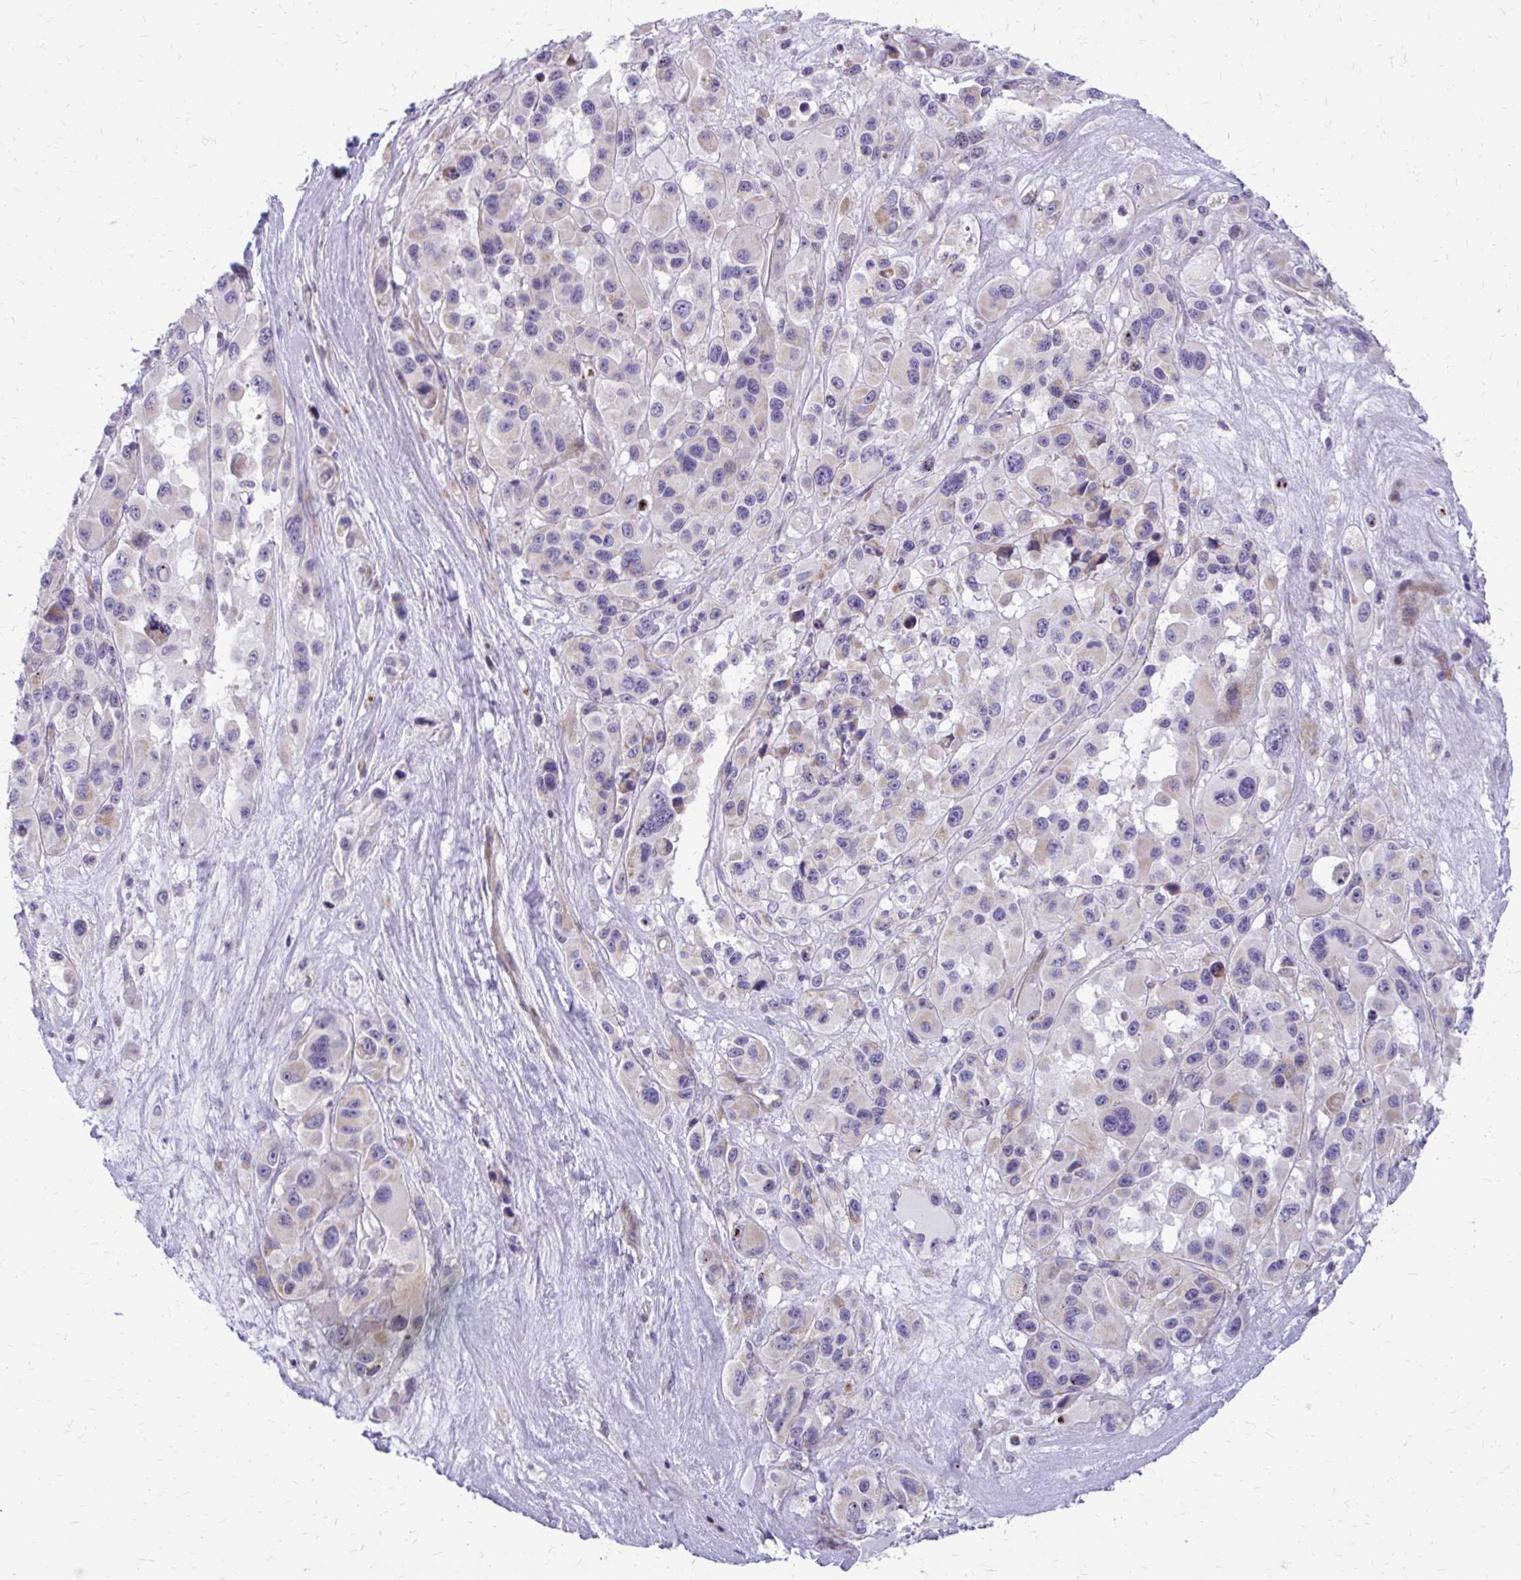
{"staining": {"intensity": "moderate", "quantity": "<25%", "location": "cytoplasmic/membranous"}, "tissue": "melanoma", "cell_type": "Tumor cells", "image_type": "cancer", "snomed": [{"axis": "morphology", "description": "Malignant melanoma, Metastatic site"}, {"axis": "topography", "description": "Lymph node"}], "caption": "Immunohistochemical staining of melanoma exhibits low levels of moderate cytoplasmic/membranous expression in about <25% of tumor cells.", "gene": "FUNDC2", "patient": {"sex": "female", "age": 65}}